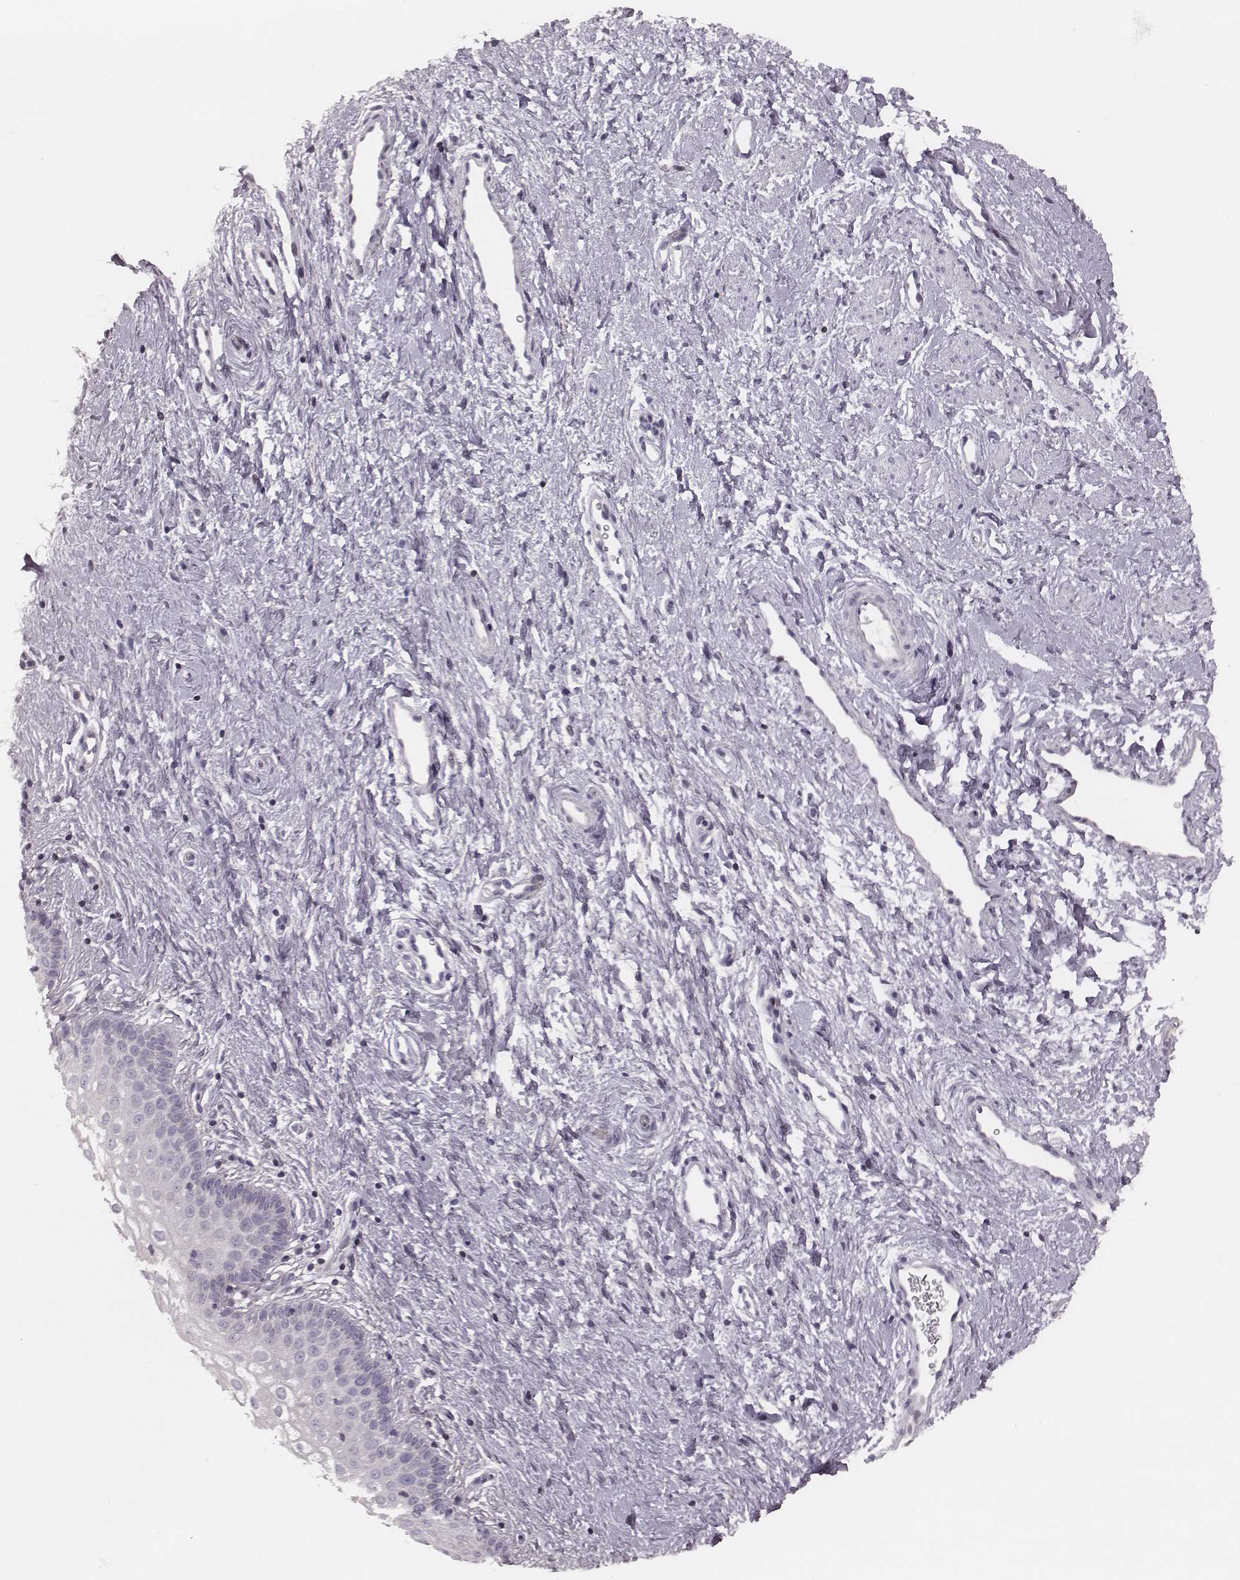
{"staining": {"intensity": "negative", "quantity": "none", "location": "none"}, "tissue": "vagina", "cell_type": "Squamous epithelial cells", "image_type": "normal", "snomed": [{"axis": "morphology", "description": "Normal tissue, NOS"}, {"axis": "topography", "description": "Vagina"}], "caption": "Immunohistochemistry (IHC) of normal human vagina exhibits no staining in squamous epithelial cells. The staining is performed using DAB (3,3'-diaminobenzidine) brown chromogen with nuclei counter-stained in using hematoxylin.", "gene": "S100Z", "patient": {"sex": "female", "age": 36}}